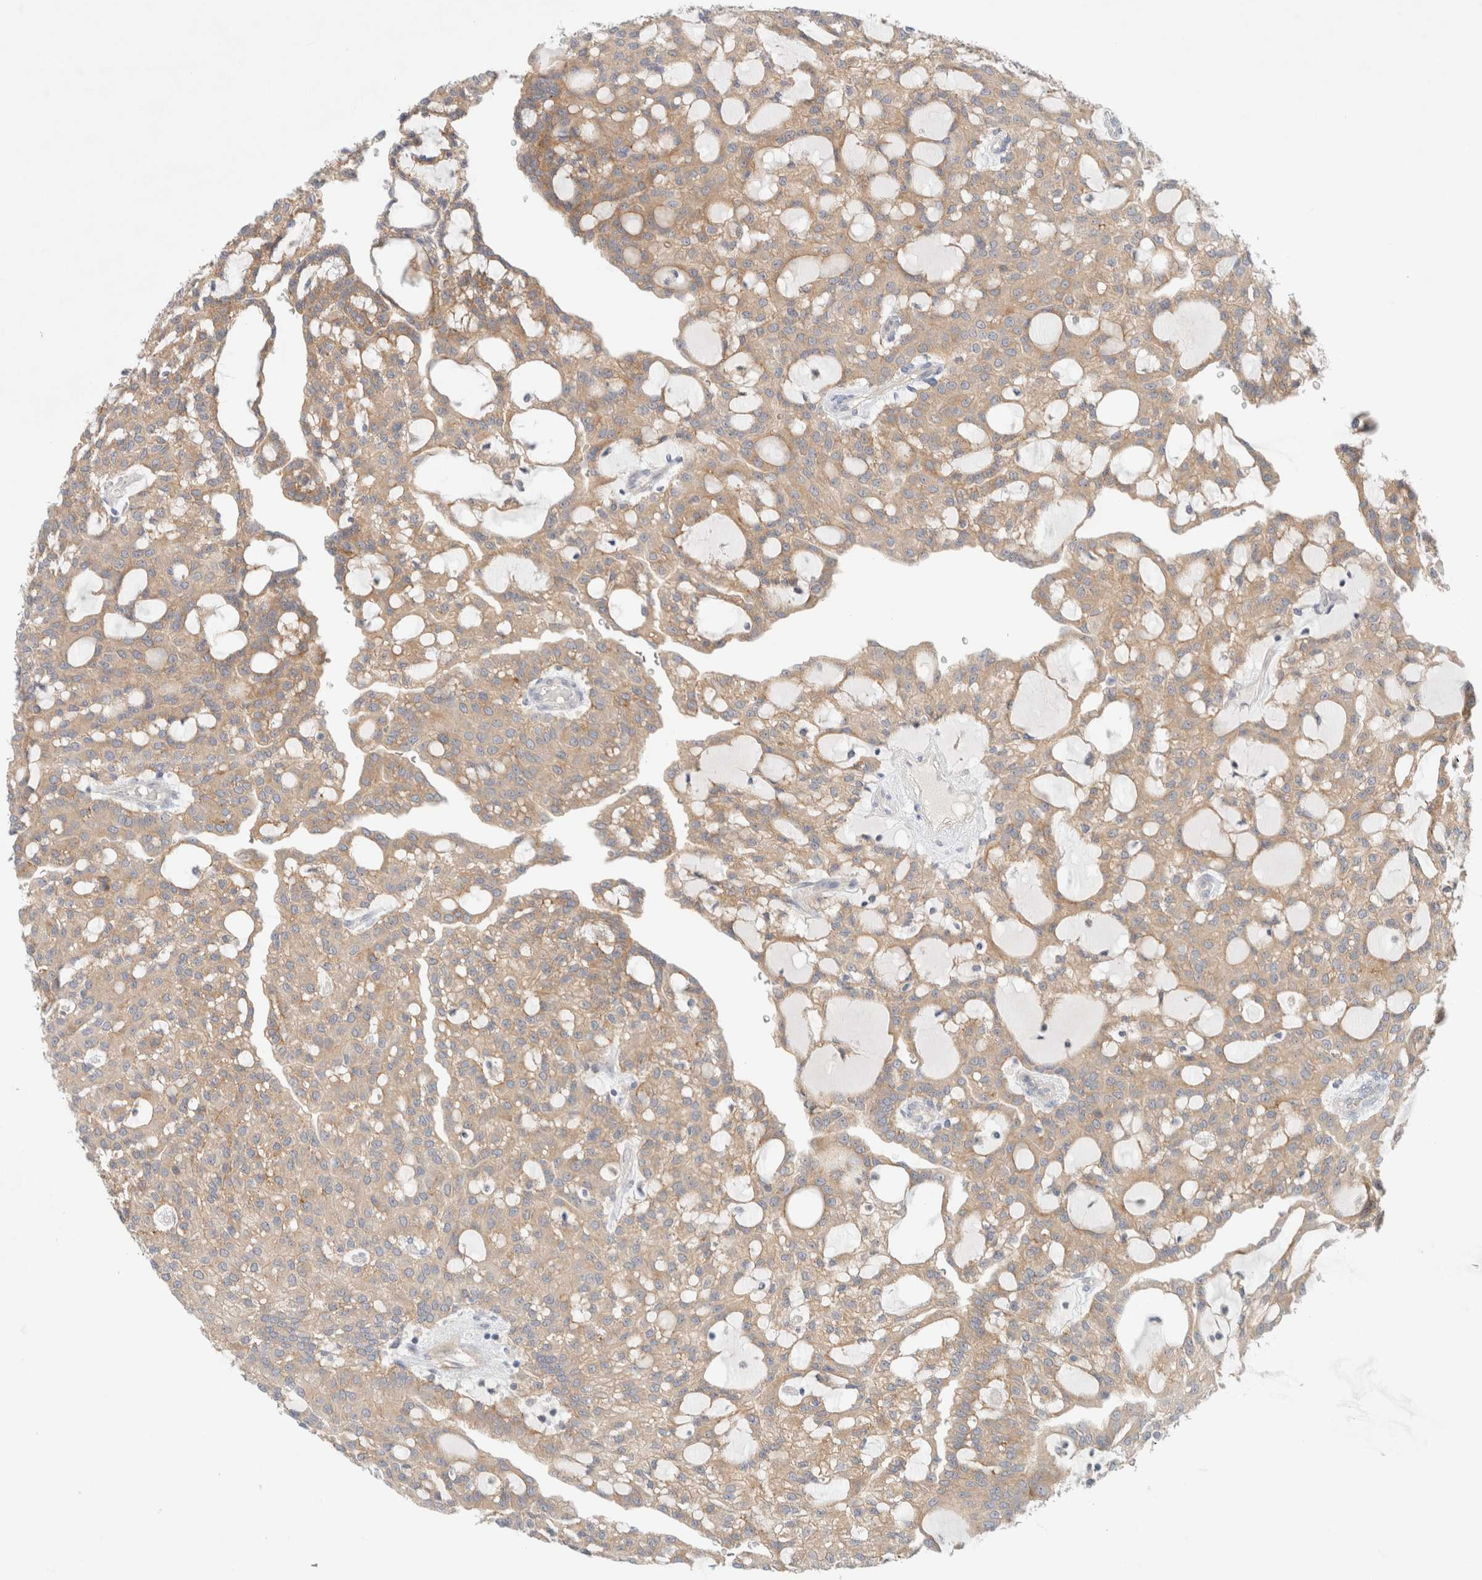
{"staining": {"intensity": "weak", "quantity": ">75%", "location": "cytoplasmic/membranous"}, "tissue": "renal cancer", "cell_type": "Tumor cells", "image_type": "cancer", "snomed": [{"axis": "morphology", "description": "Adenocarcinoma, NOS"}, {"axis": "topography", "description": "Kidney"}], "caption": "A brown stain shows weak cytoplasmic/membranous positivity of a protein in renal cancer tumor cells.", "gene": "SDR16C5", "patient": {"sex": "male", "age": 63}}